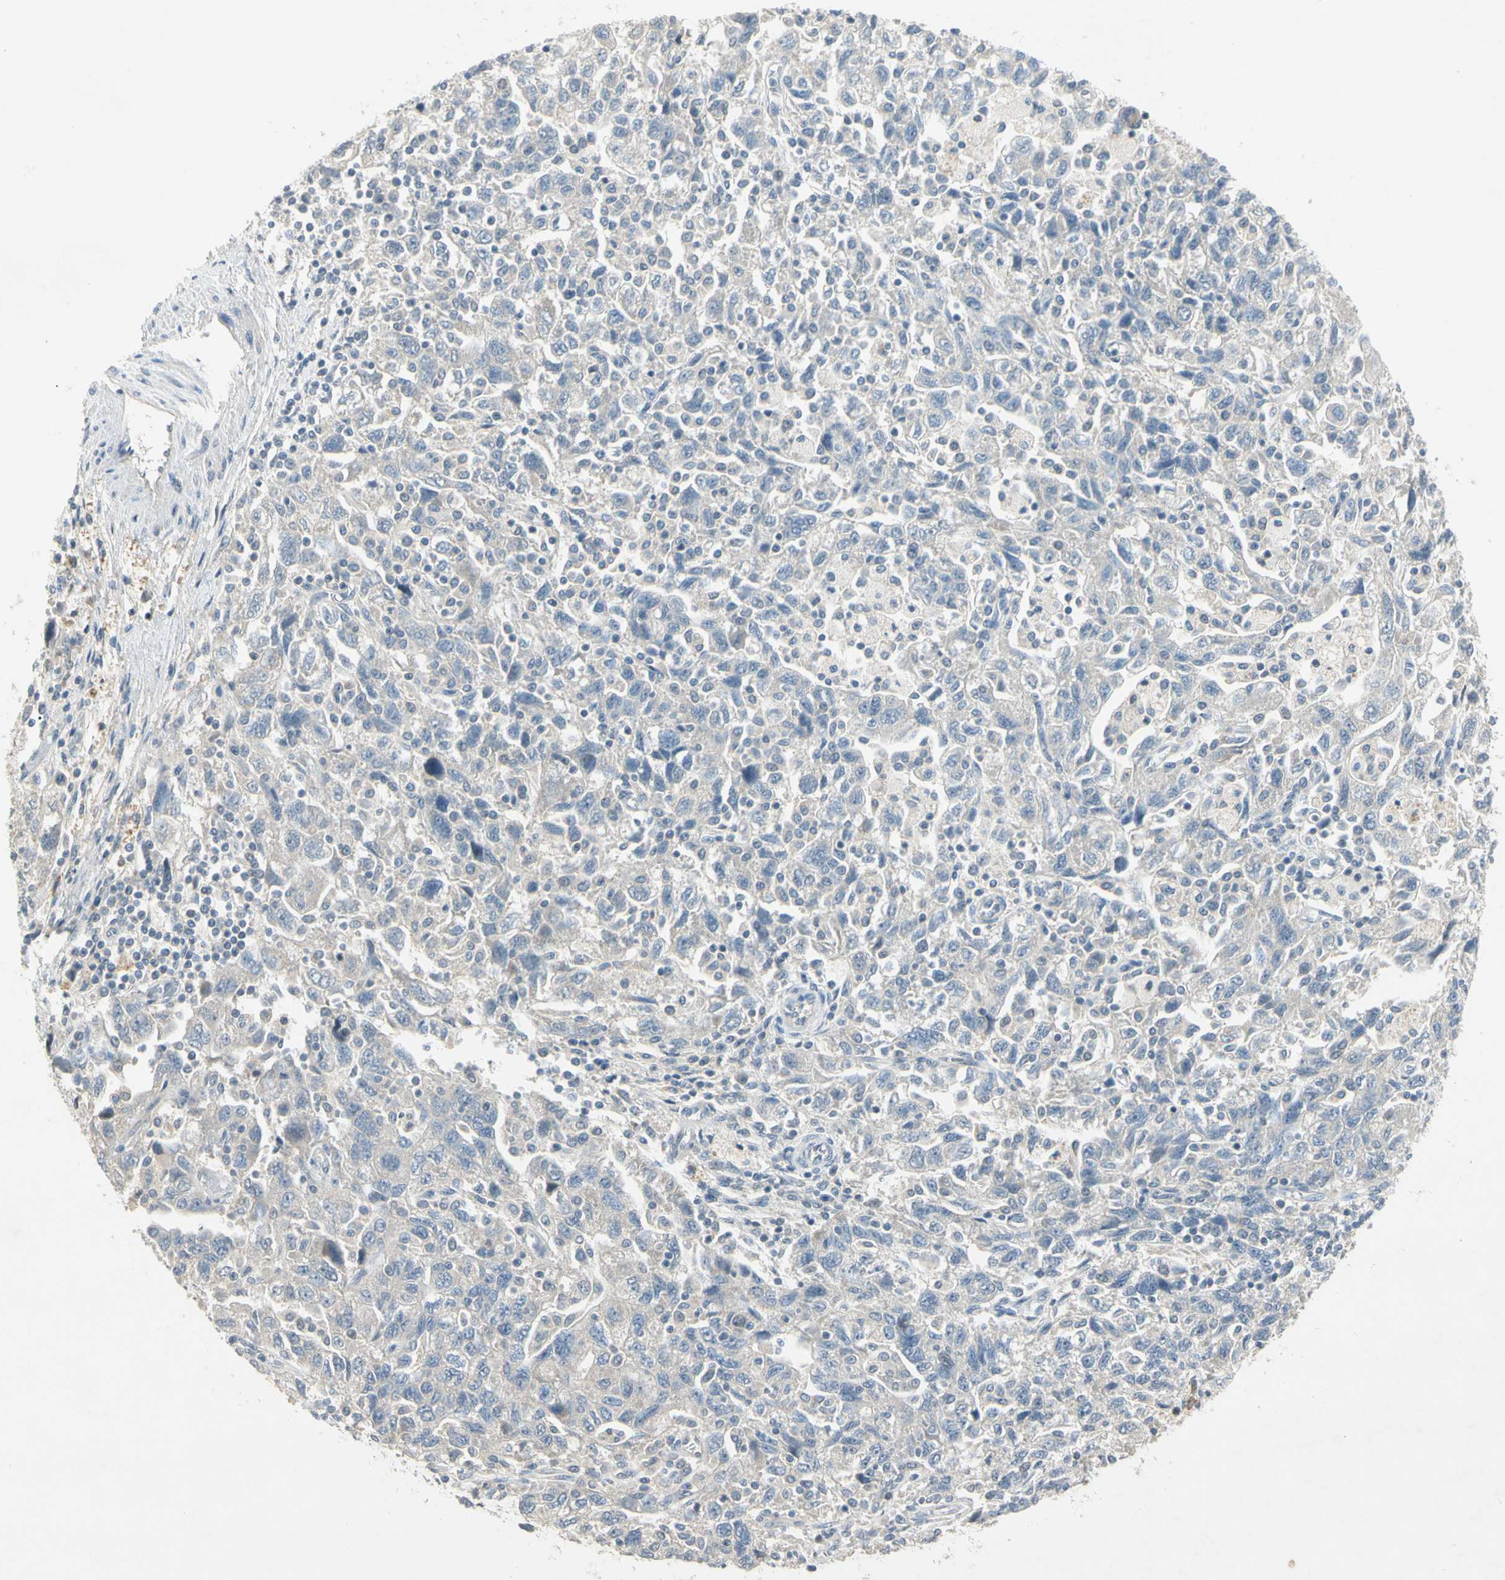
{"staining": {"intensity": "negative", "quantity": "none", "location": "none"}, "tissue": "ovarian cancer", "cell_type": "Tumor cells", "image_type": "cancer", "snomed": [{"axis": "morphology", "description": "Carcinoma, NOS"}, {"axis": "morphology", "description": "Cystadenocarcinoma, serous, NOS"}, {"axis": "topography", "description": "Ovary"}], "caption": "Immunohistochemistry of human serous cystadenocarcinoma (ovarian) demonstrates no expression in tumor cells. (DAB (3,3'-diaminobenzidine) IHC, high magnification).", "gene": "PRSS21", "patient": {"sex": "female", "age": 69}}